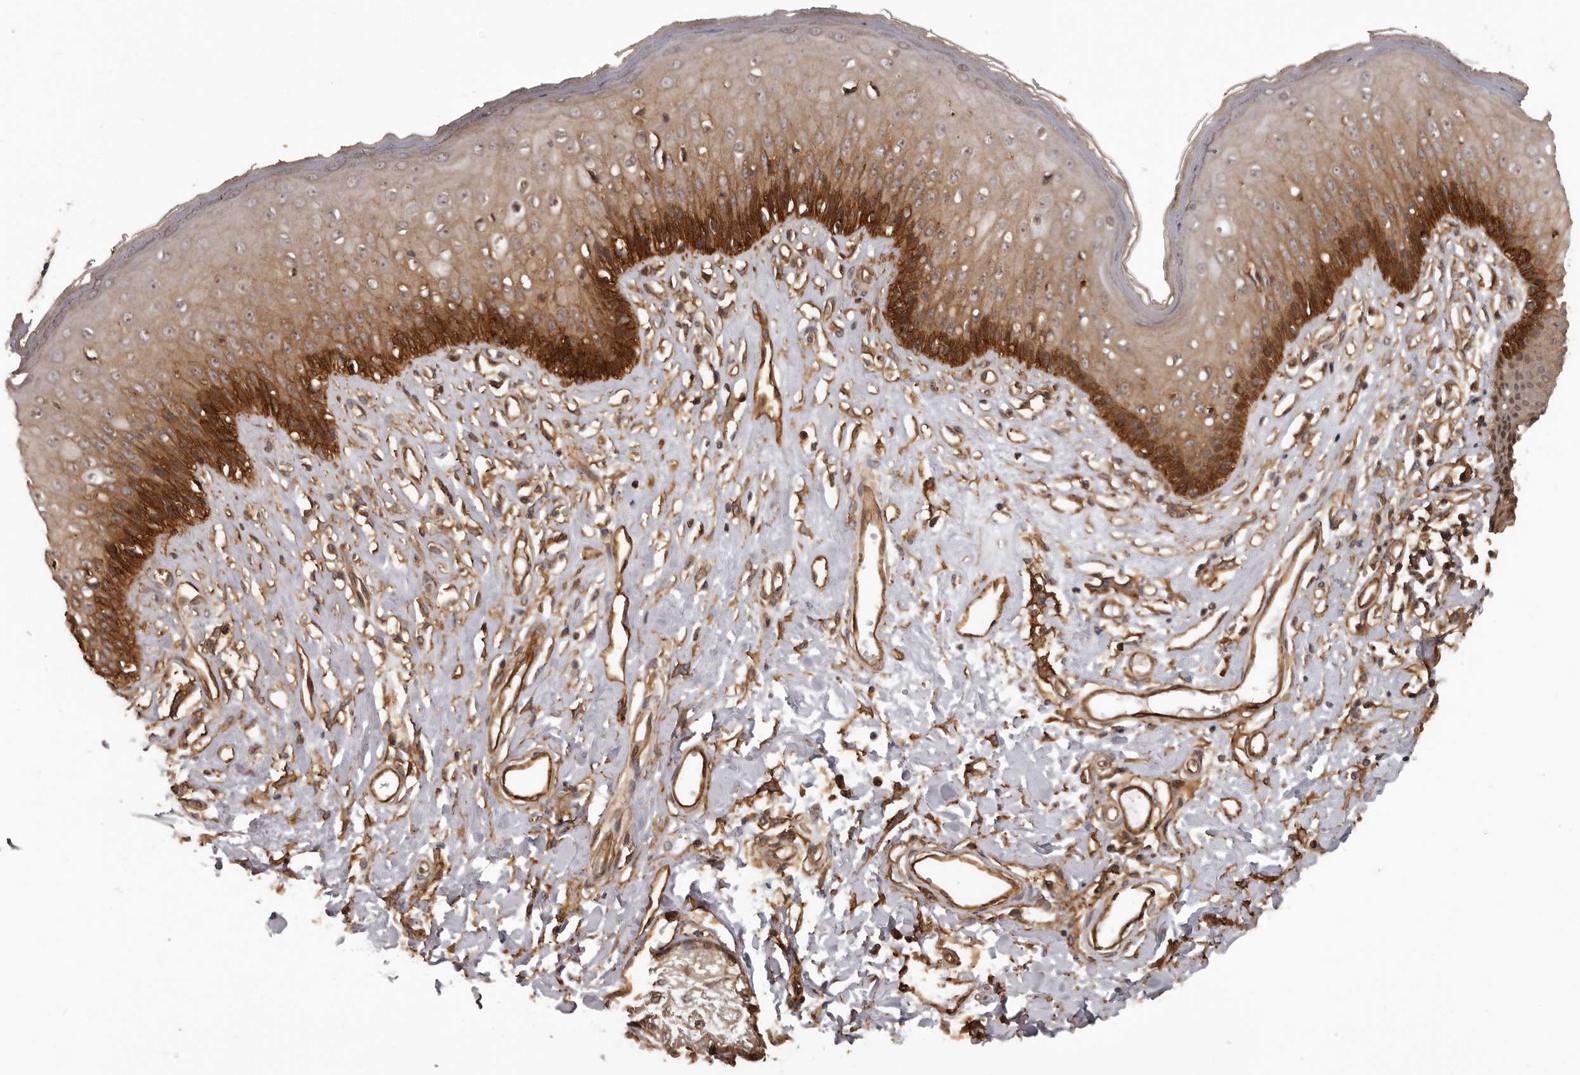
{"staining": {"intensity": "strong", "quantity": "25%-75%", "location": "cytoplasmic/membranous"}, "tissue": "skin", "cell_type": "Epidermal cells", "image_type": "normal", "snomed": [{"axis": "morphology", "description": "Normal tissue, NOS"}, {"axis": "morphology", "description": "Squamous cell carcinoma, NOS"}, {"axis": "topography", "description": "Vulva"}], "caption": "This is a micrograph of immunohistochemistry (IHC) staining of normal skin, which shows strong positivity in the cytoplasmic/membranous of epidermal cells.", "gene": "SLITRK6", "patient": {"sex": "female", "age": 85}}